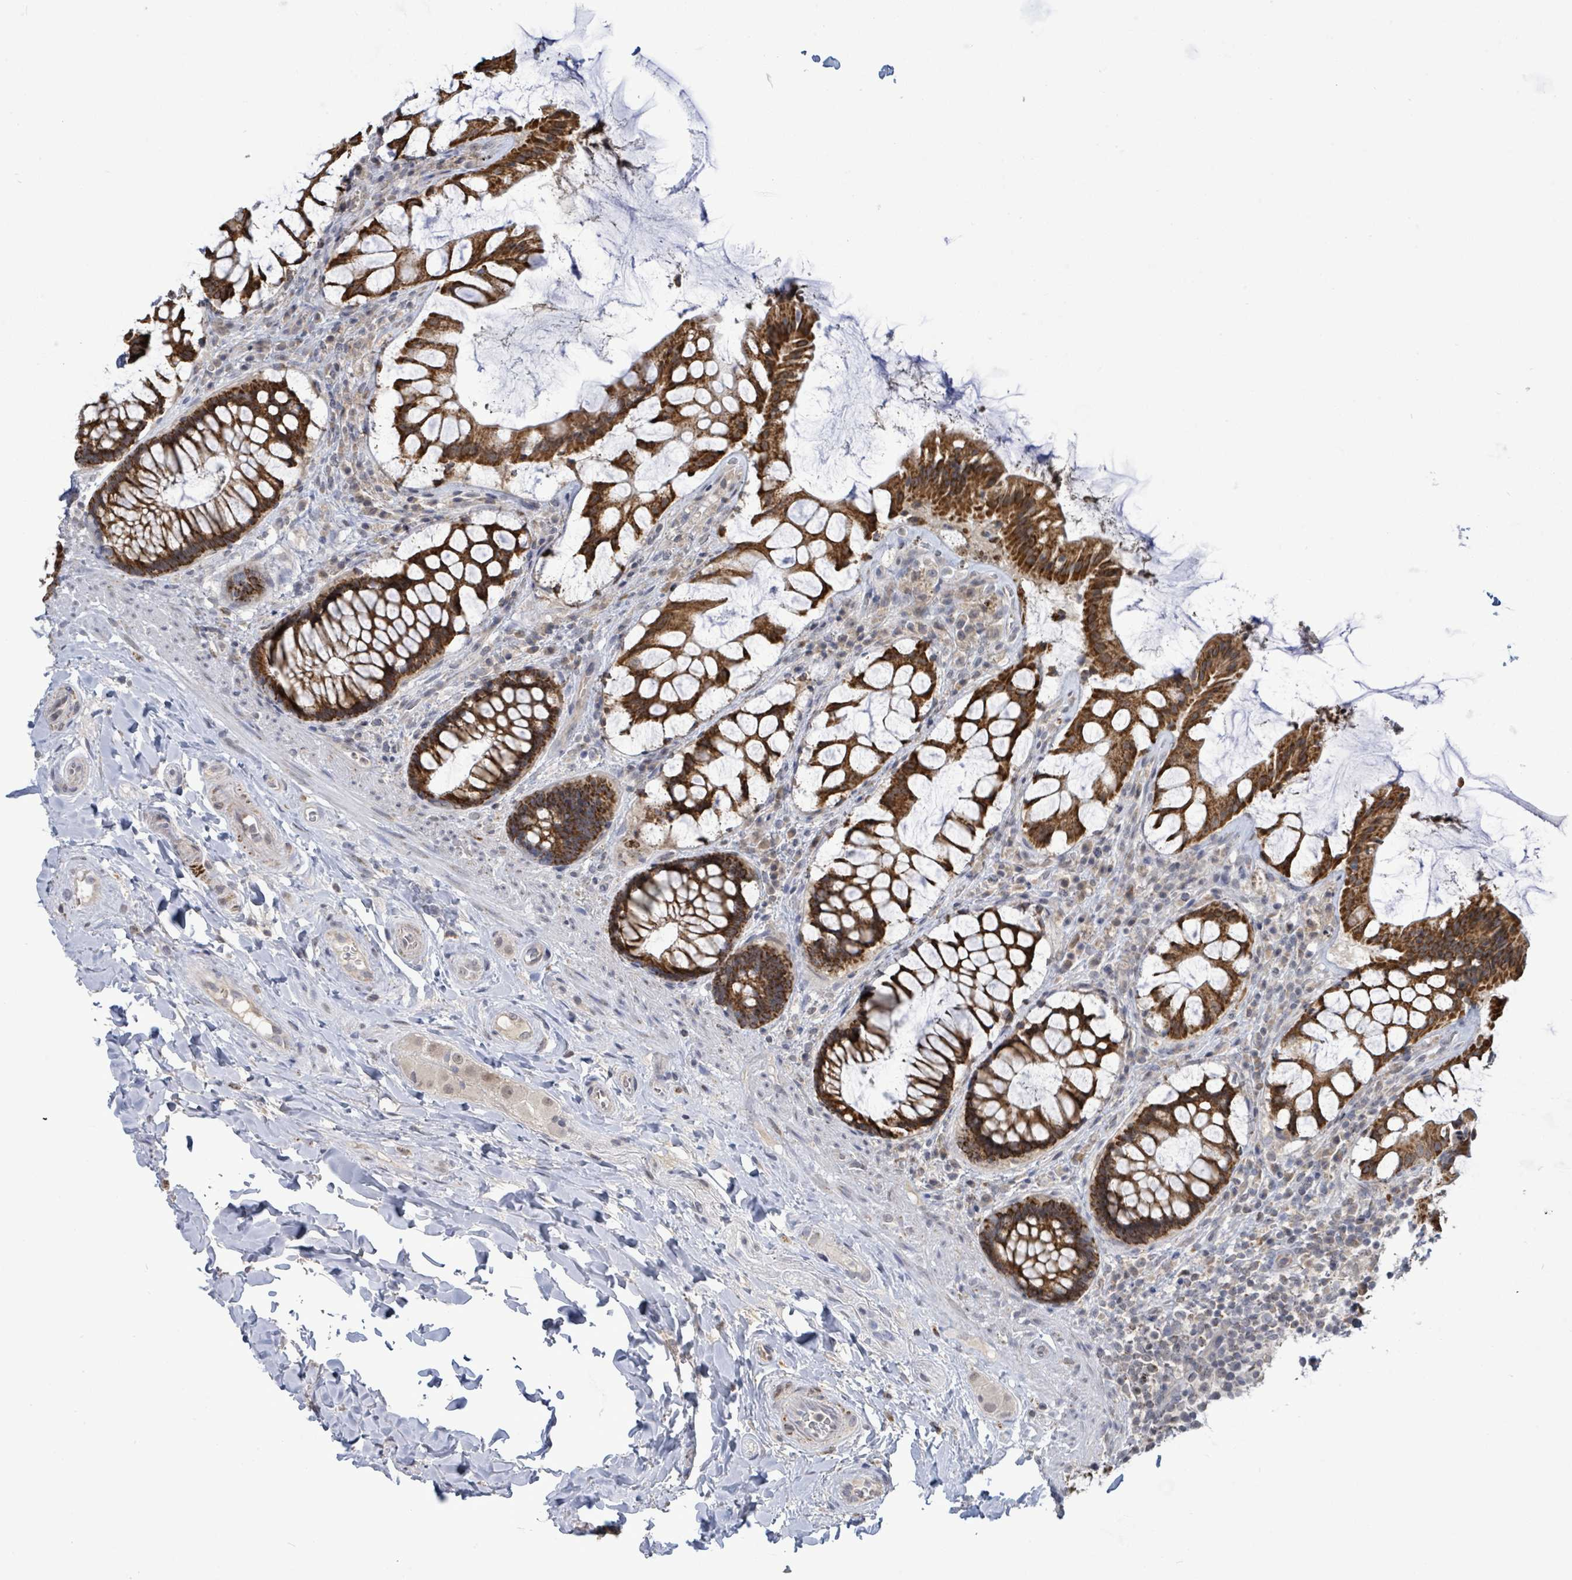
{"staining": {"intensity": "strong", "quantity": ">75%", "location": "cytoplasmic/membranous"}, "tissue": "rectum", "cell_type": "Glandular cells", "image_type": "normal", "snomed": [{"axis": "morphology", "description": "Normal tissue, NOS"}, {"axis": "topography", "description": "Rectum"}], "caption": "Immunohistochemistry image of normal rectum stained for a protein (brown), which displays high levels of strong cytoplasmic/membranous expression in about >75% of glandular cells.", "gene": "COQ10B", "patient": {"sex": "female", "age": 58}}